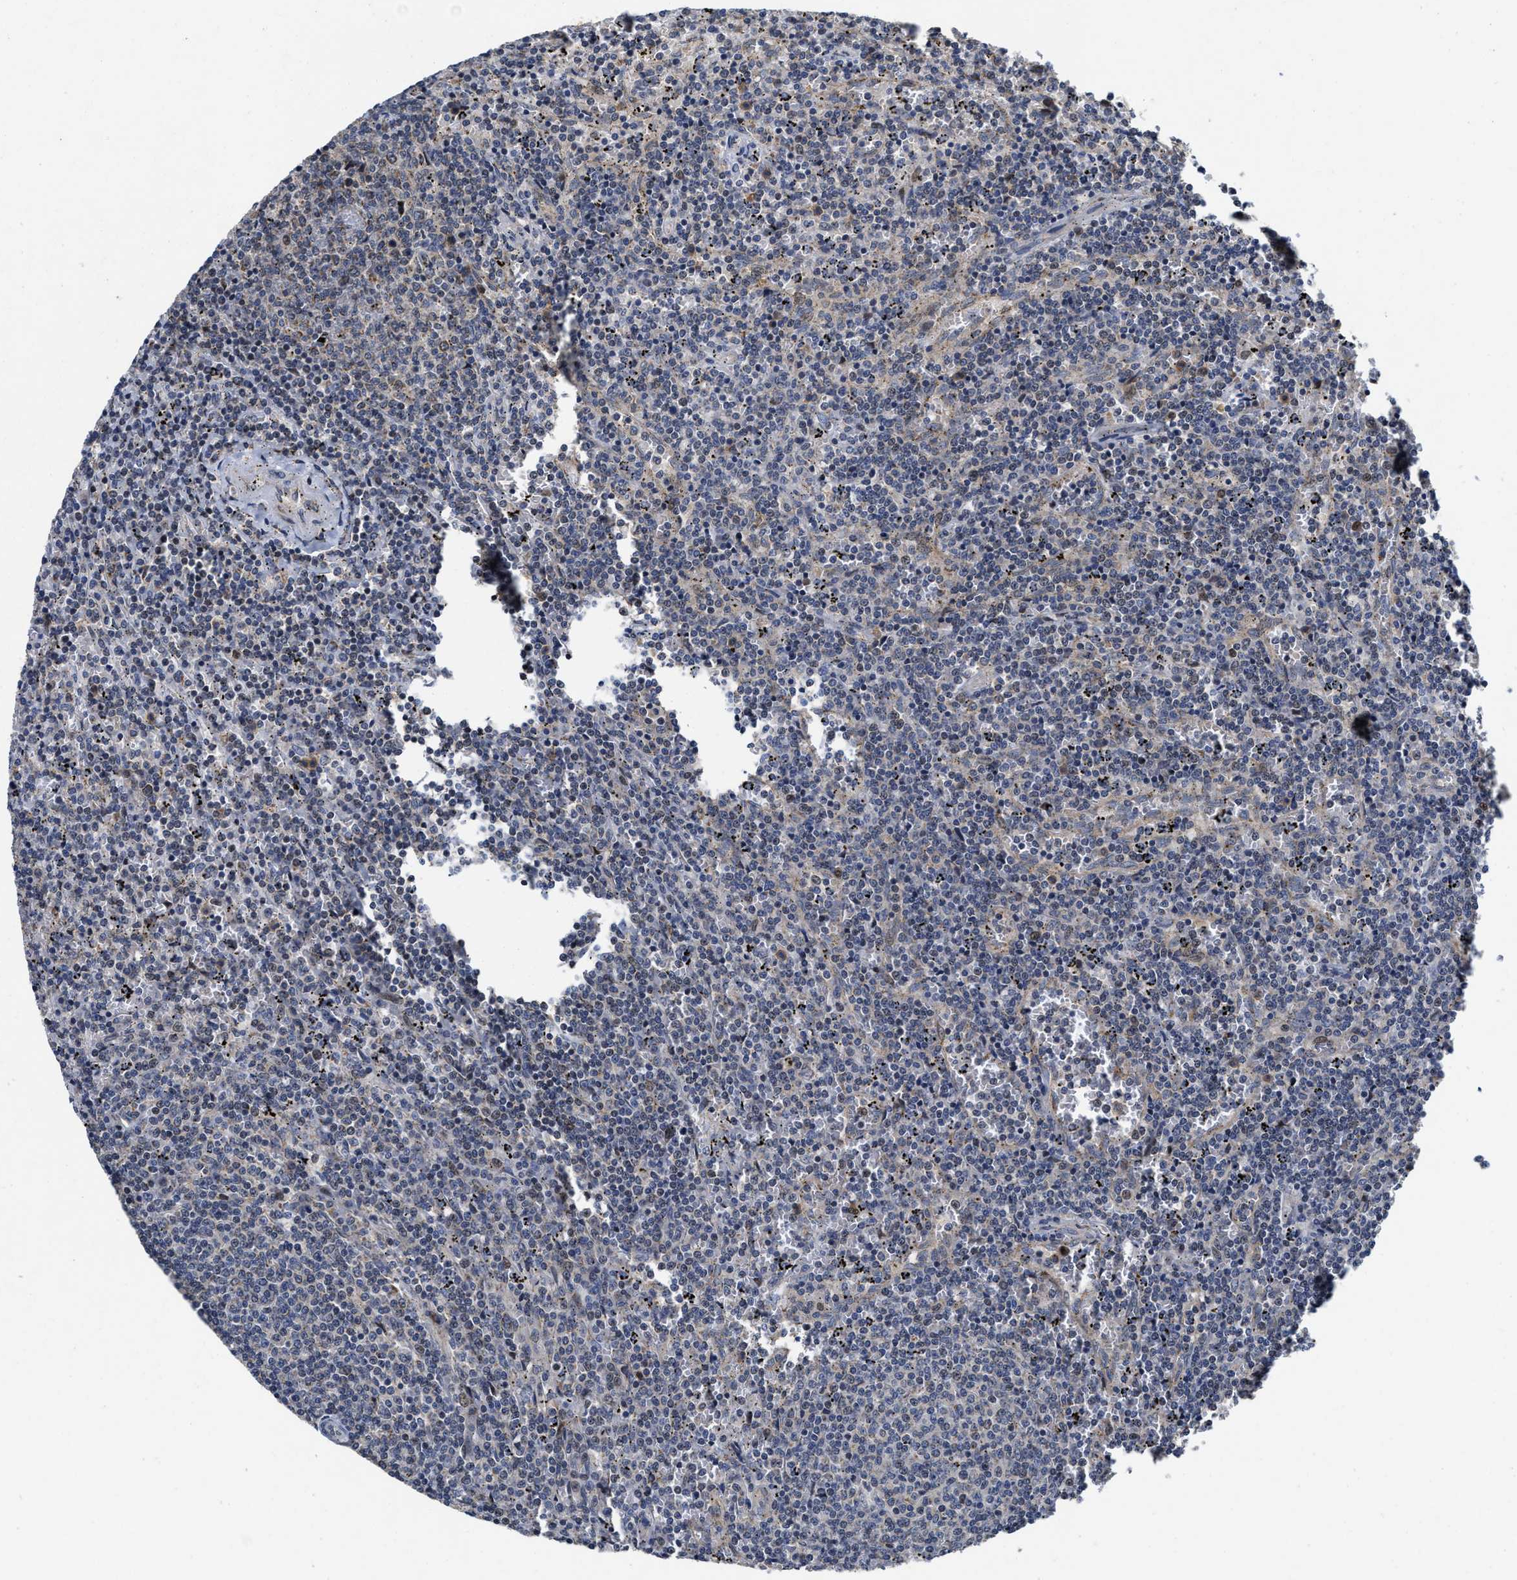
{"staining": {"intensity": "weak", "quantity": "<25%", "location": "cytoplasmic/membranous"}, "tissue": "lymphoma", "cell_type": "Tumor cells", "image_type": "cancer", "snomed": [{"axis": "morphology", "description": "Malignant lymphoma, non-Hodgkin's type, Low grade"}, {"axis": "topography", "description": "Spleen"}], "caption": "Immunohistochemical staining of lymphoma demonstrates no significant positivity in tumor cells. (Brightfield microscopy of DAB immunohistochemistry at high magnification).", "gene": "SCYL2", "patient": {"sex": "female", "age": 50}}